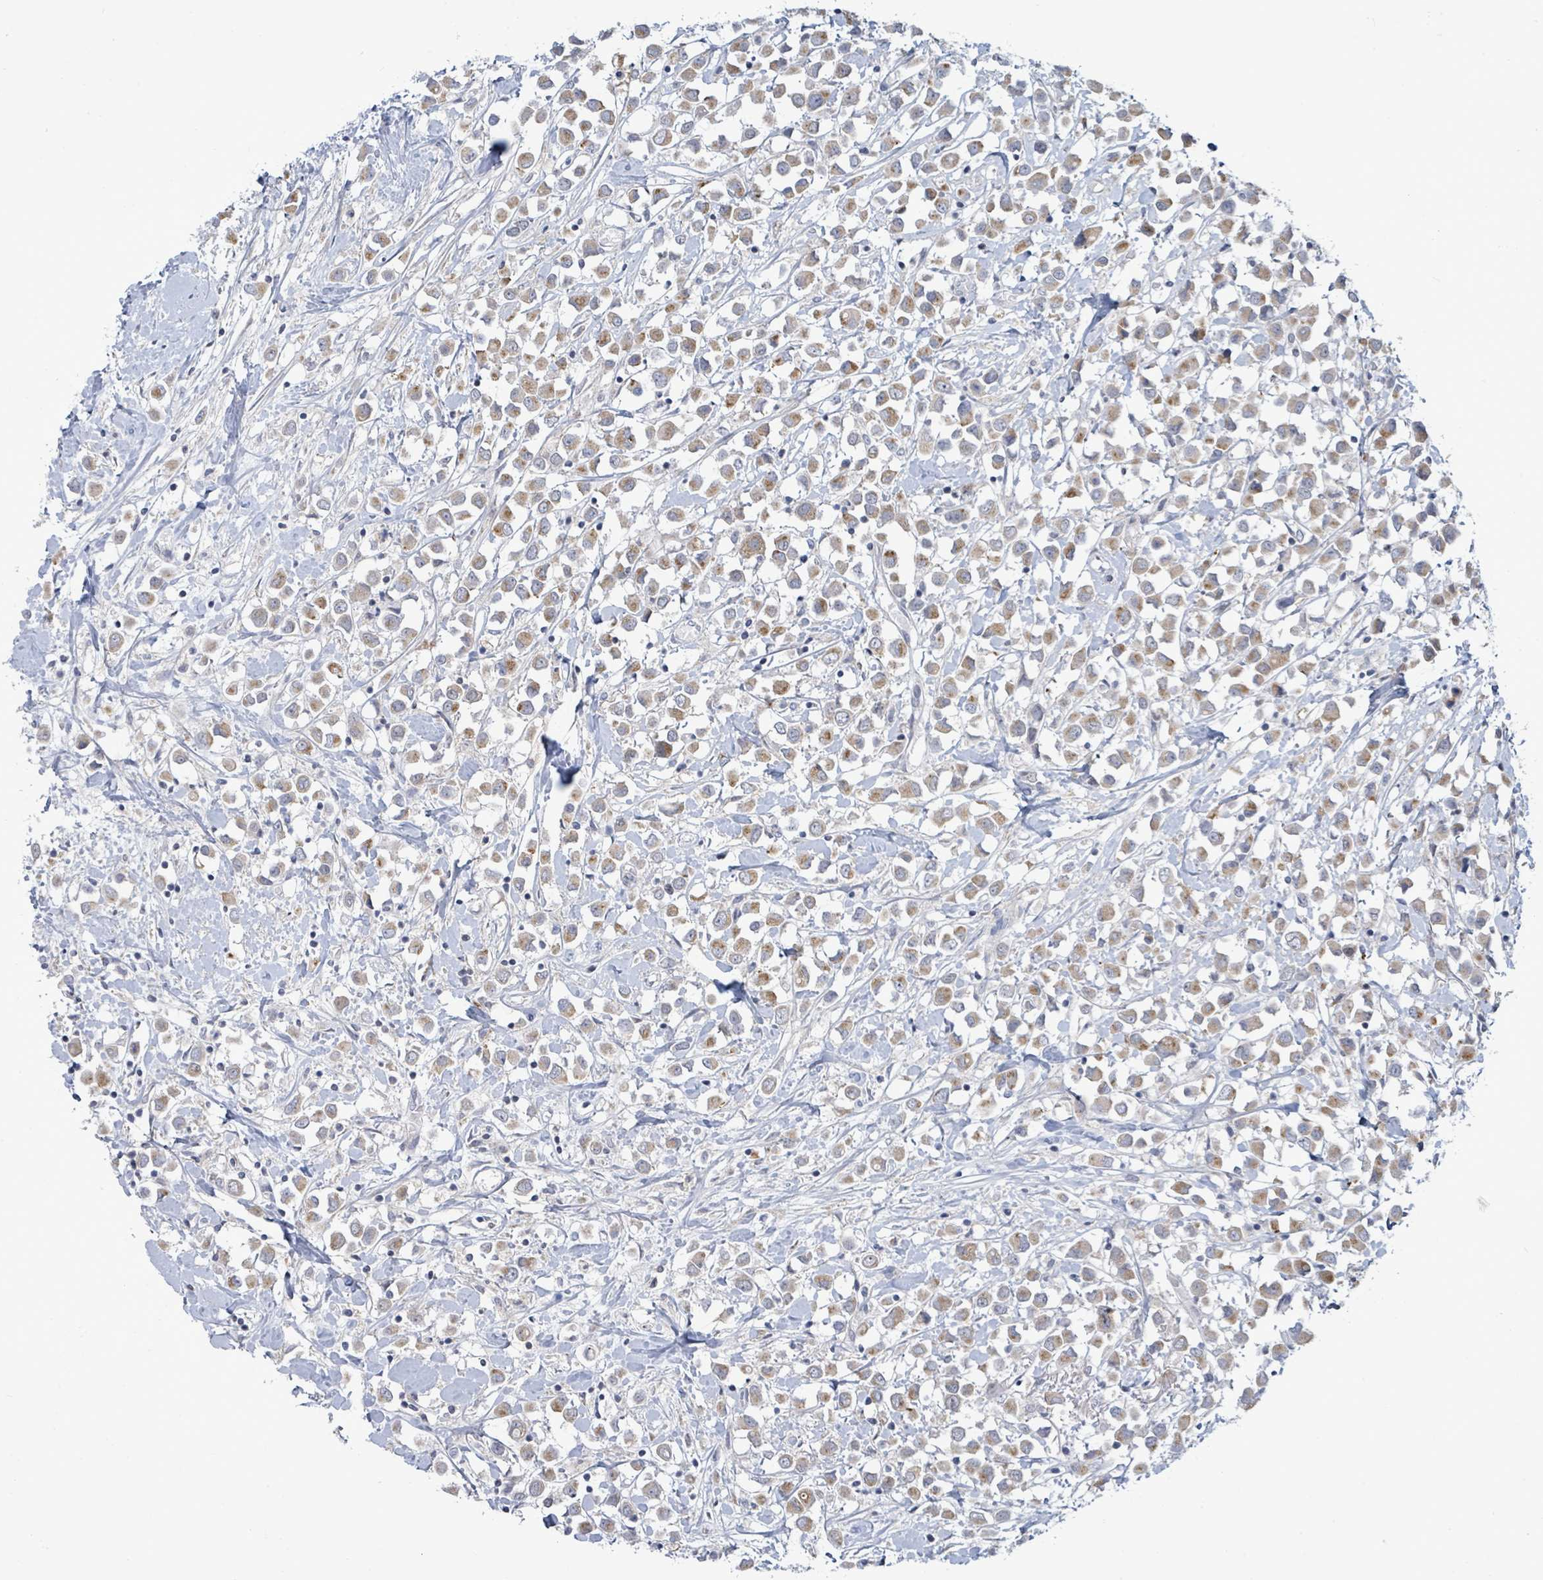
{"staining": {"intensity": "moderate", "quantity": ">75%", "location": "cytoplasmic/membranous"}, "tissue": "breast cancer", "cell_type": "Tumor cells", "image_type": "cancer", "snomed": [{"axis": "morphology", "description": "Duct carcinoma"}, {"axis": "topography", "description": "Breast"}], "caption": "Immunohistochemistry histopathology image of neoplastic tissue: breast cancer stained using immunohistochemistry demonstrates medium levels of moderate protein expression localized specifically in the cytoplasmic/membranous of tumor cells, appearing as a cytoplasmic/membranous brown color.", "gene": "ZFPM1", "patient": {"sex": "female", "age": 61}}